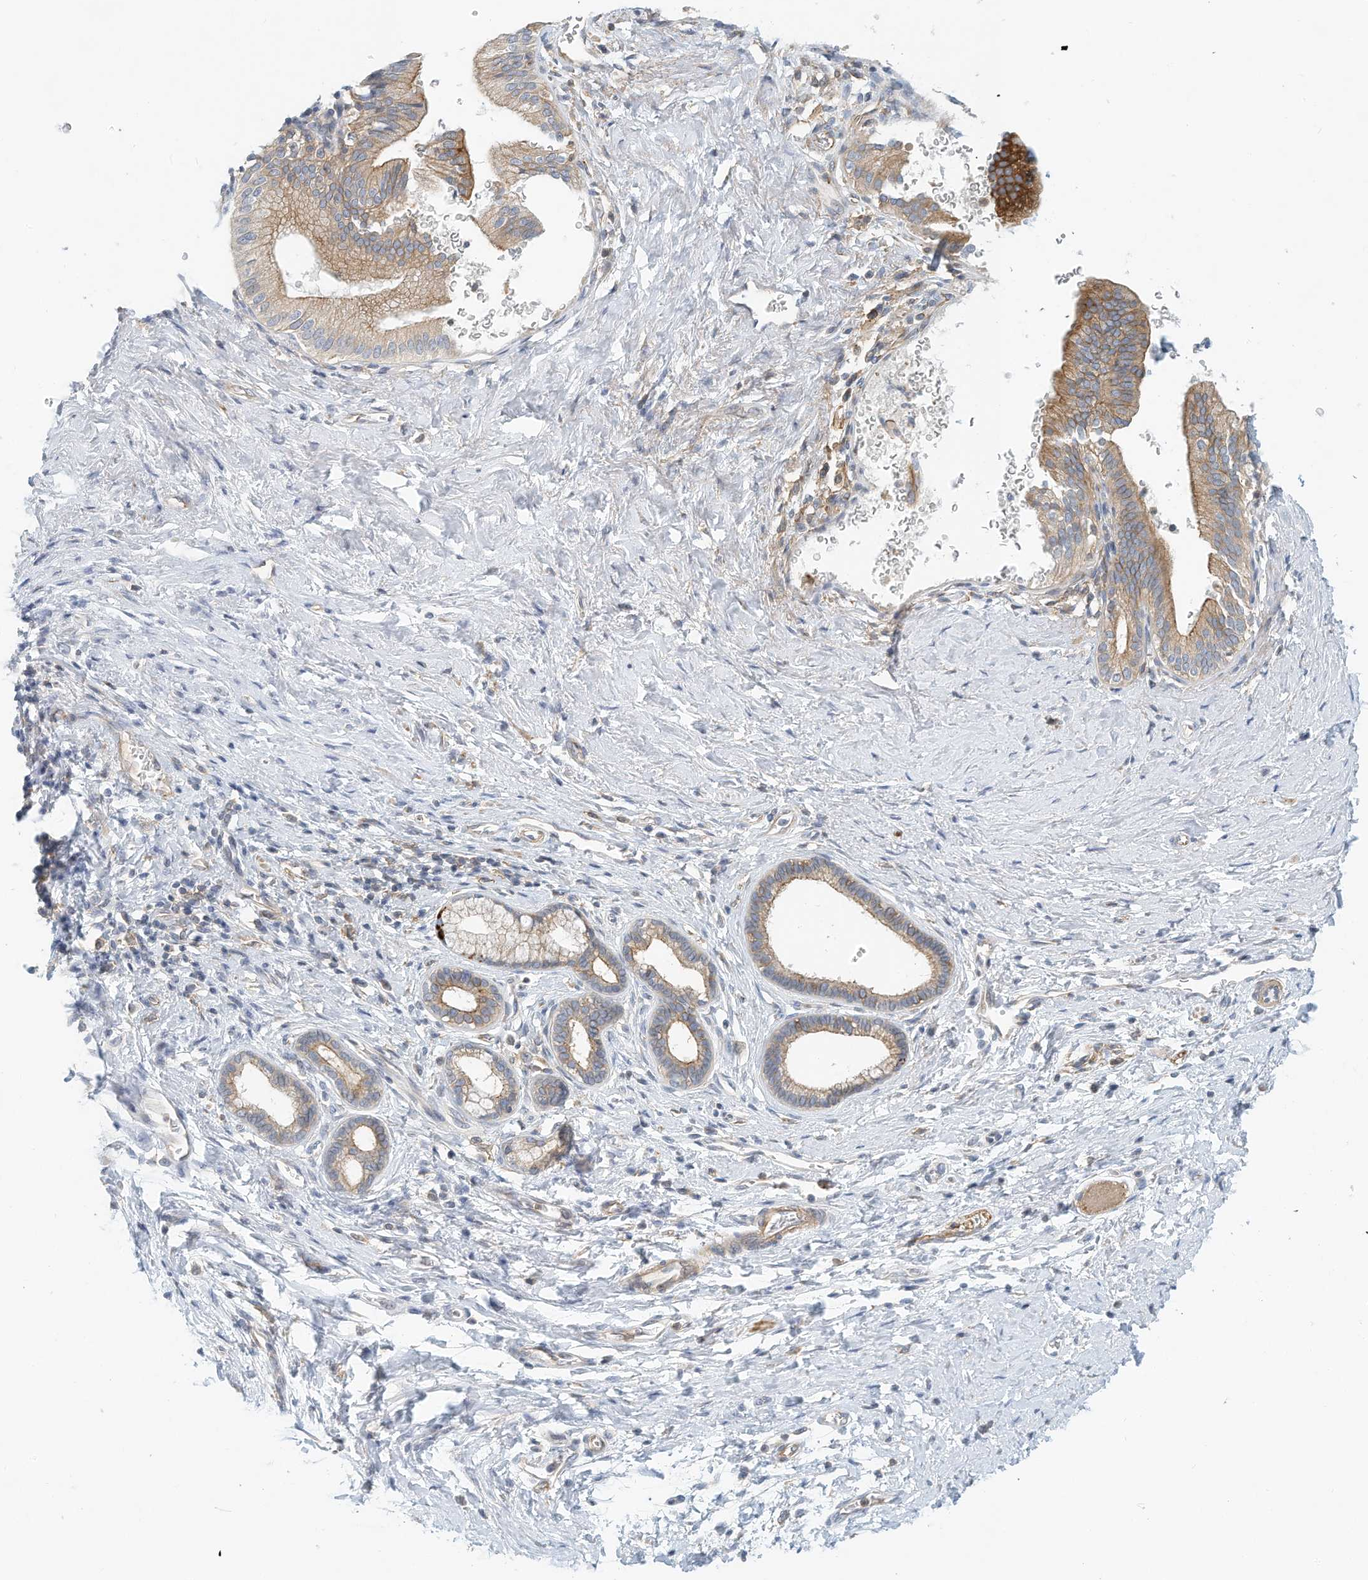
{"staining": {"intensity": "moderate", "quantity": "25%-75%", "location": "cytoplasmic/membranous"}, "tissue": "pancreatic cancer", "cell_type": "Tumor cells", "image_type": "cancer", "snomed": [{"axis": "morphology", "description": "Adenocarcinoma, NOS"}, {"axis": "topography", "description": "Pancreas"}], "caption": "This photomicrograph demonstrates pancreatic cancer stained with immunohistochemistry (IHC) to label a protein in brown. The cytoplasmic/membranous of tumor cells show moderate positivity for the protein. Nuclei are counter-stained blue.", "gene": "MICAL1", "patient": {"sex": "female", "age": 72}}